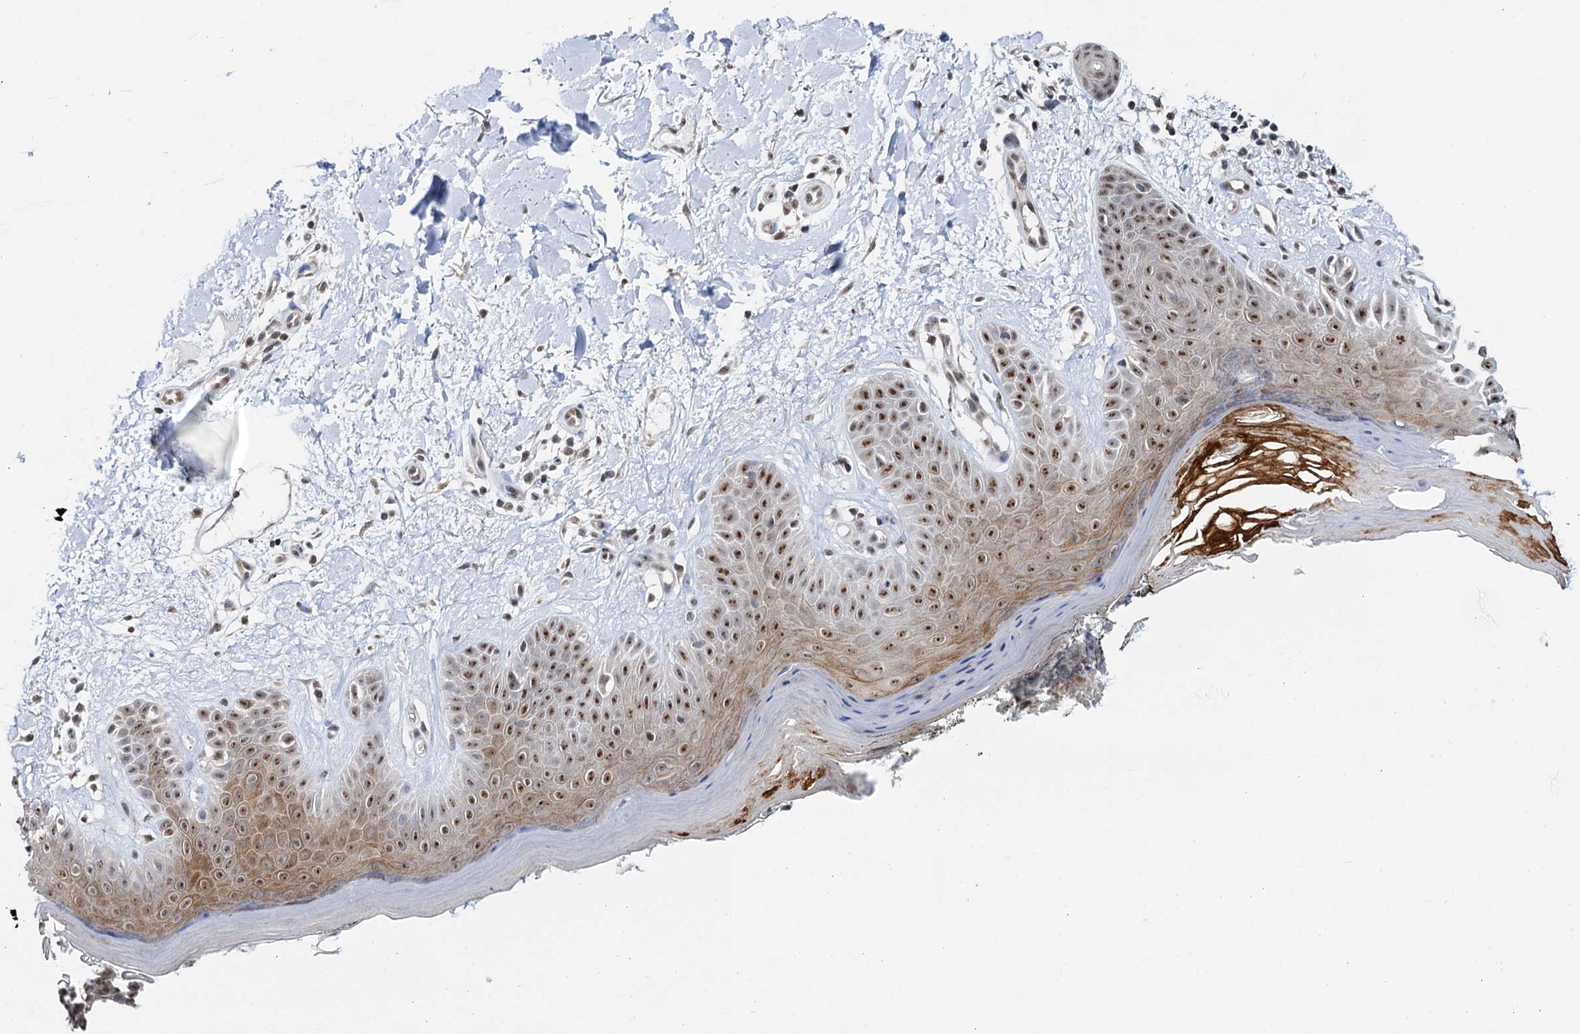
{"staining": {"intensity": "moderate", "quantity": ">75%", "location": "nuclear"}, "tissue": "skin", "cell_type": "Fibroblasts", "image_type": "normal", "snomed": [{"axis": "morphology", "description": "Normal tissue, NOS"}, {"axis": "topography", "description": "Skin"}], "caption": "Unremarkable skin was stained to show a protein in brown. There is medium levels of moderate nuclear staining in about >75% of fibroblasts. The protein is shown in brown color, while the nuclei are stained blue.", "gene": "NAT10", "patient": {"sex": "female", "age": 64}}